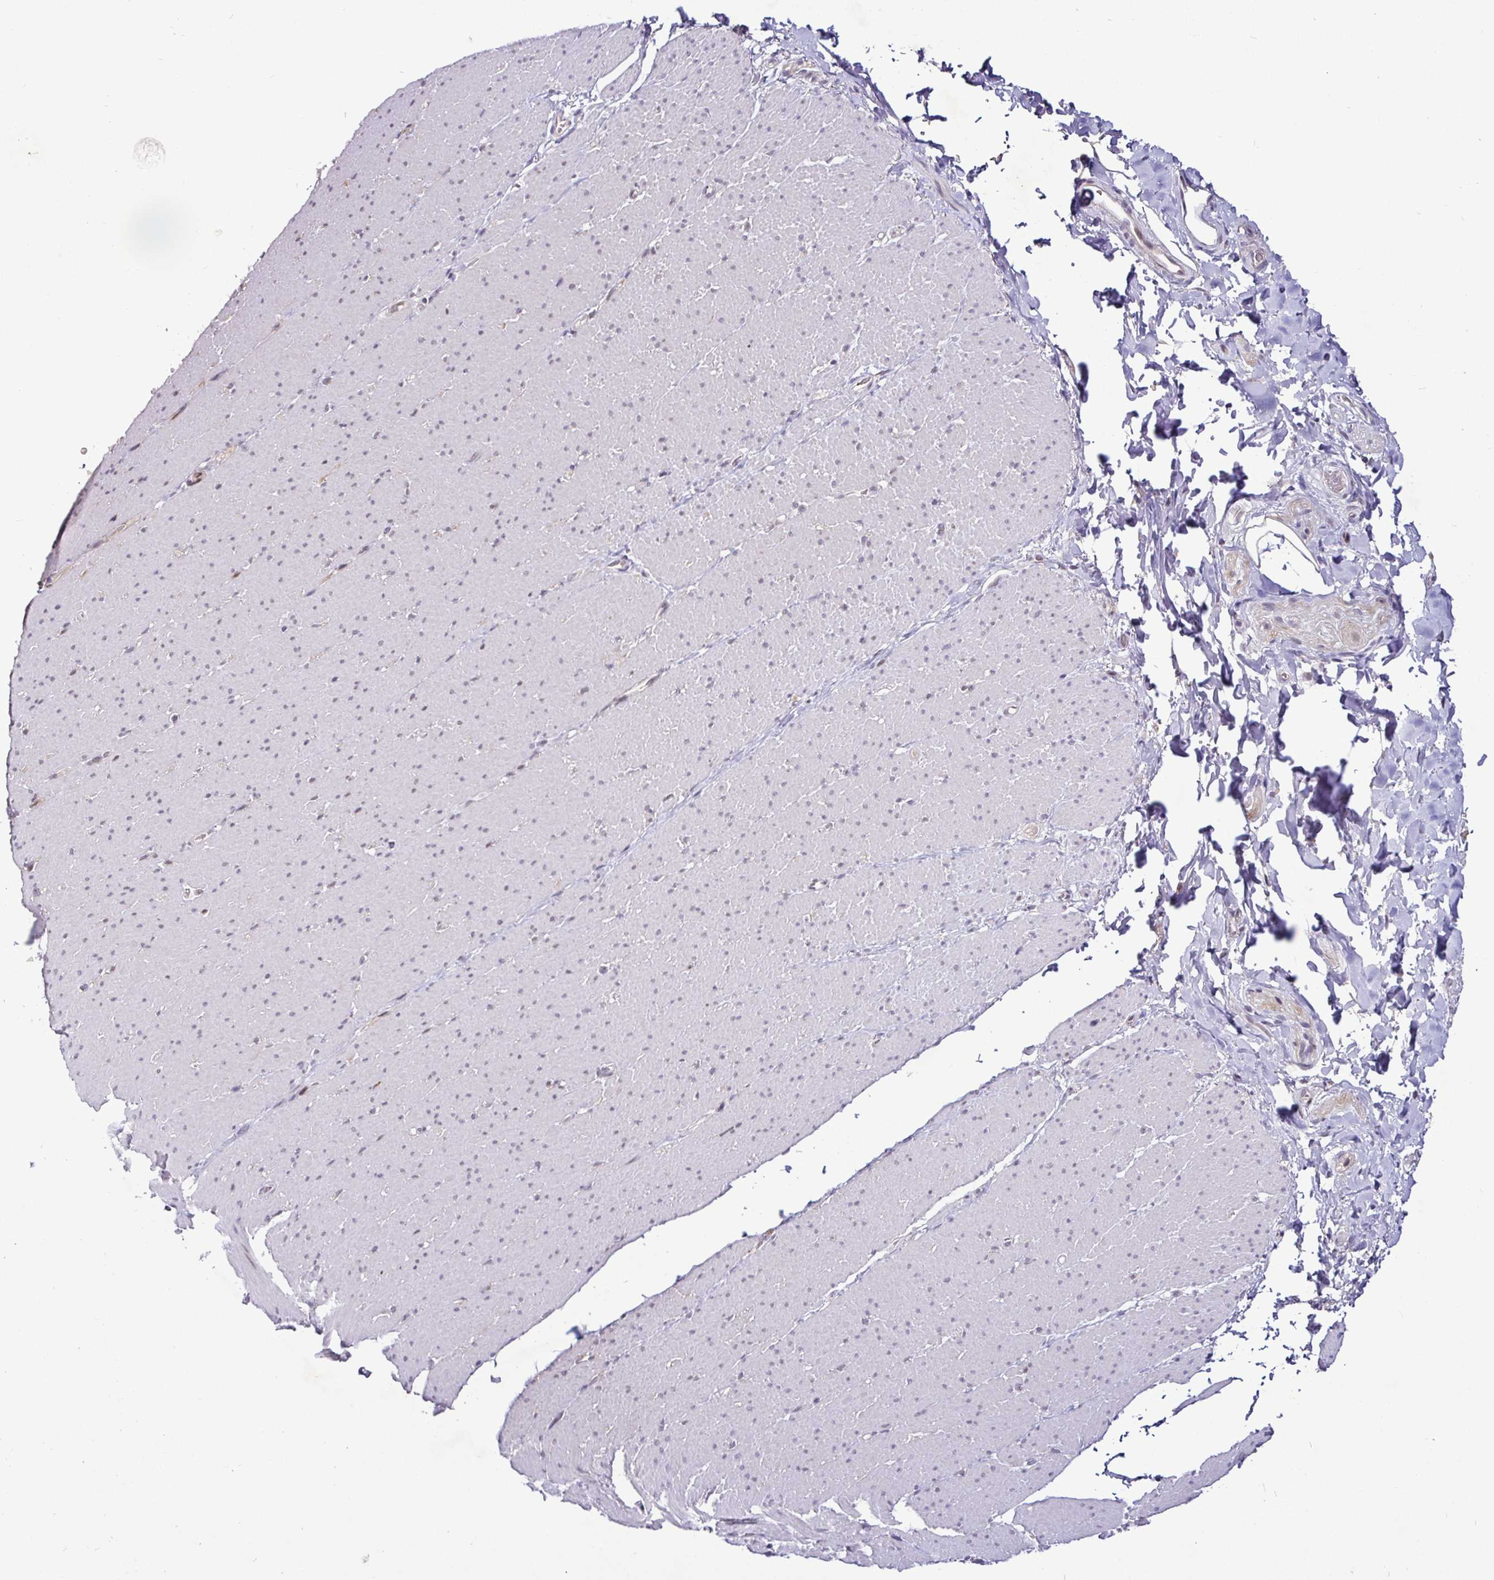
{"staining": {"intensity": "moderate", "quantity": "<25%", "location": "nuclear"}, "tissue": "smooth muscle", "cell_type": "Smooth muscle cells", "image_type": "normal", "snomed": [{"axis": "morphology", "description": "Normal tissue, NOS"}, {"axis": "topography", "description": "Smooth muscle"}, {"axis": "topography", "description": "Rectum"}], "caption": "Immunohistochemistry (IHC) of normal human smooth muscle displays low levels of moderate nuclear expression in about <25% of smooth muscle cells.", "gene": "NUP188", "patient": {"sex": "male", "age": 53}}